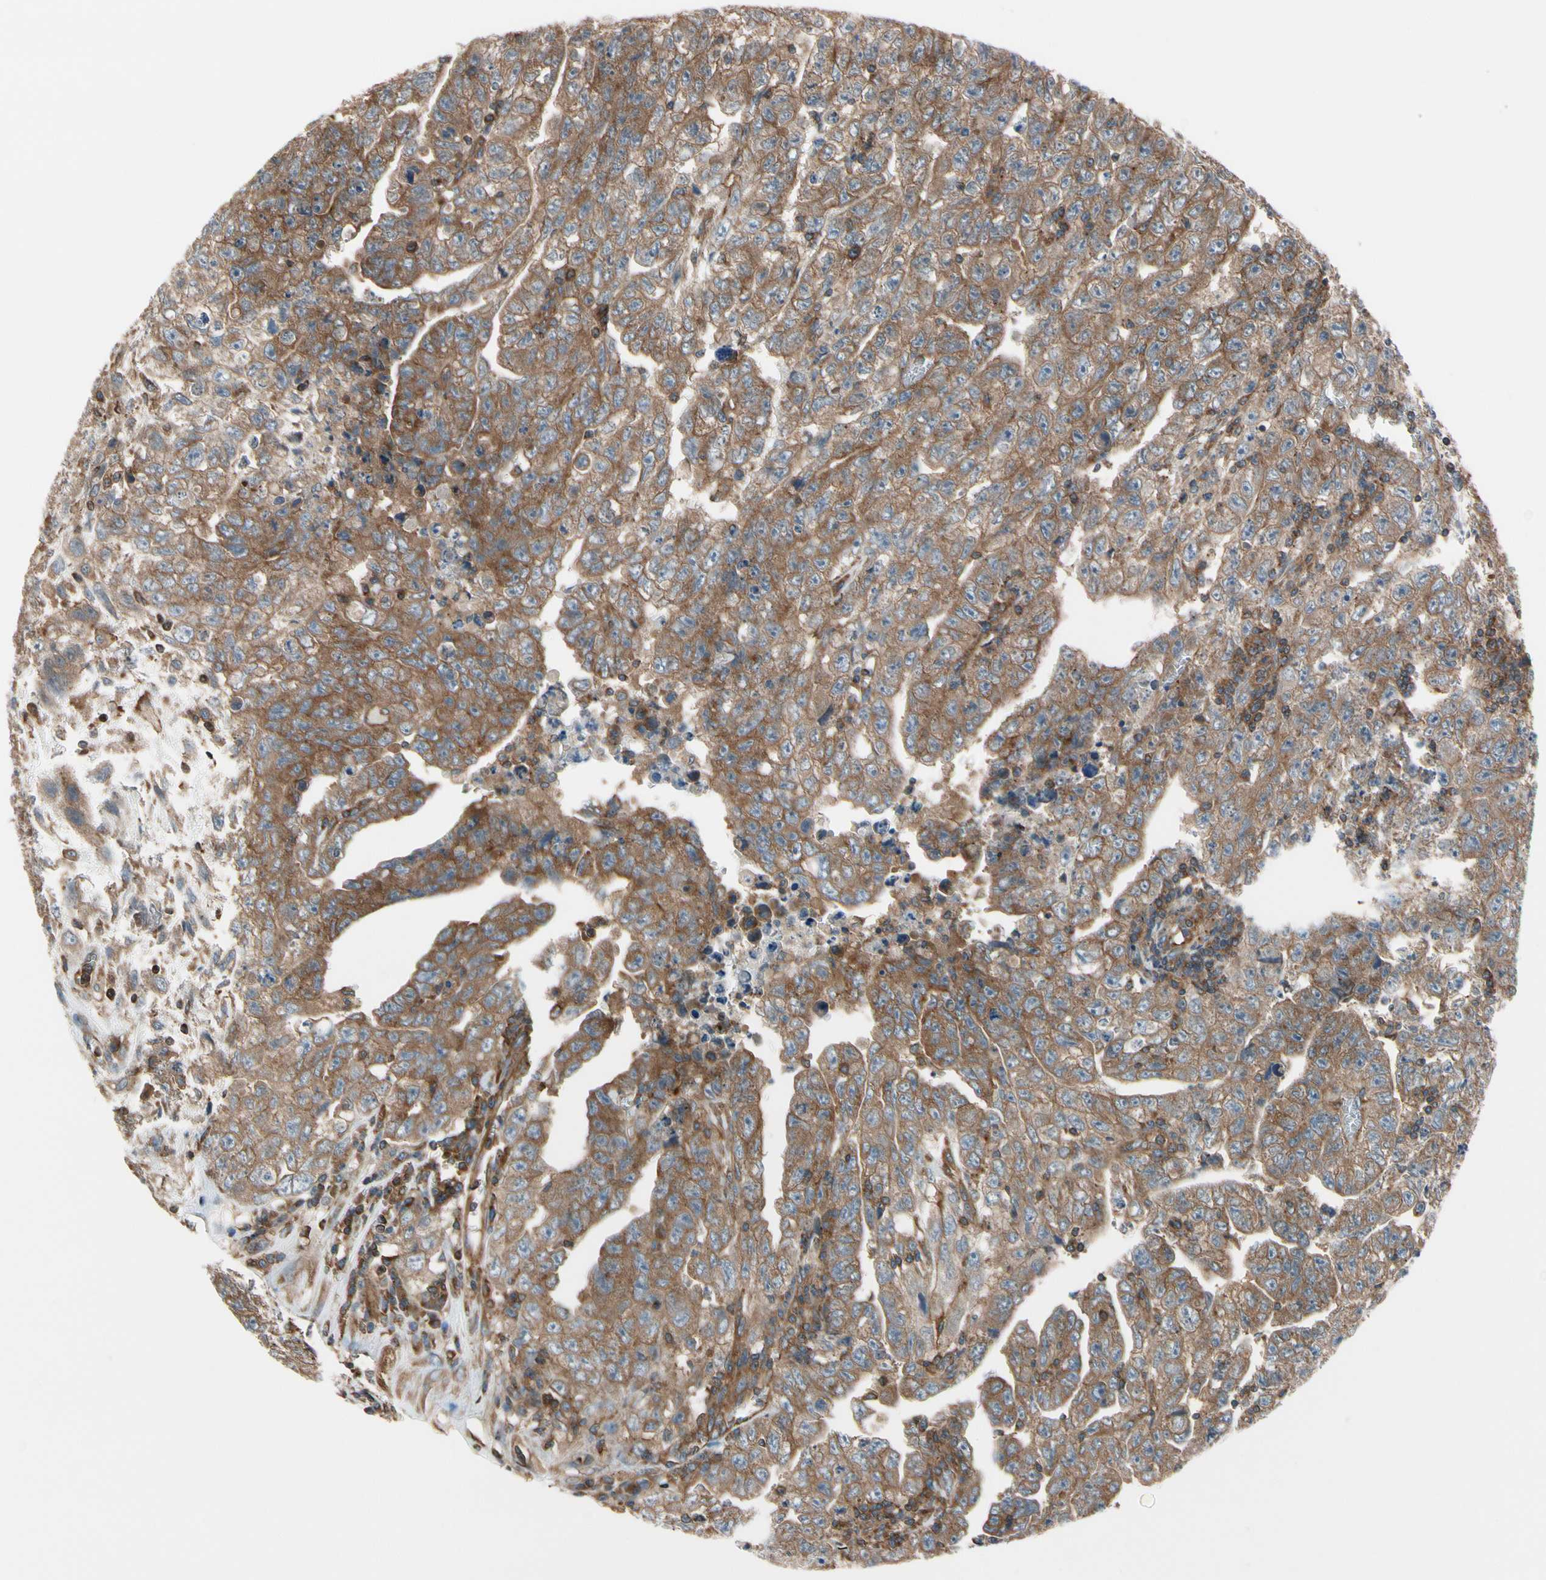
{"staining": {"intensity": "moderate", "quantity": "25%-75%", "location": "cytoplasmic/membranous"}, "tissue": "testis cancer", "cell_type": "Tumor cells", "image_type": "cancer", "snomed": [{"axis": "morphology", "description": "Carcinoma, Embryonal, NOS"}, {"axis": "topography", "description": "Testis"}], "caption": "Brown immunohistochemical staining in human embryonal carcinoma (testis) reveals moderate cytoplasmic/membranous expression in approximately 25%-75% of tumor cells.", "gene": "EPS15", "patient": {"sex": "male", "age": 28}}